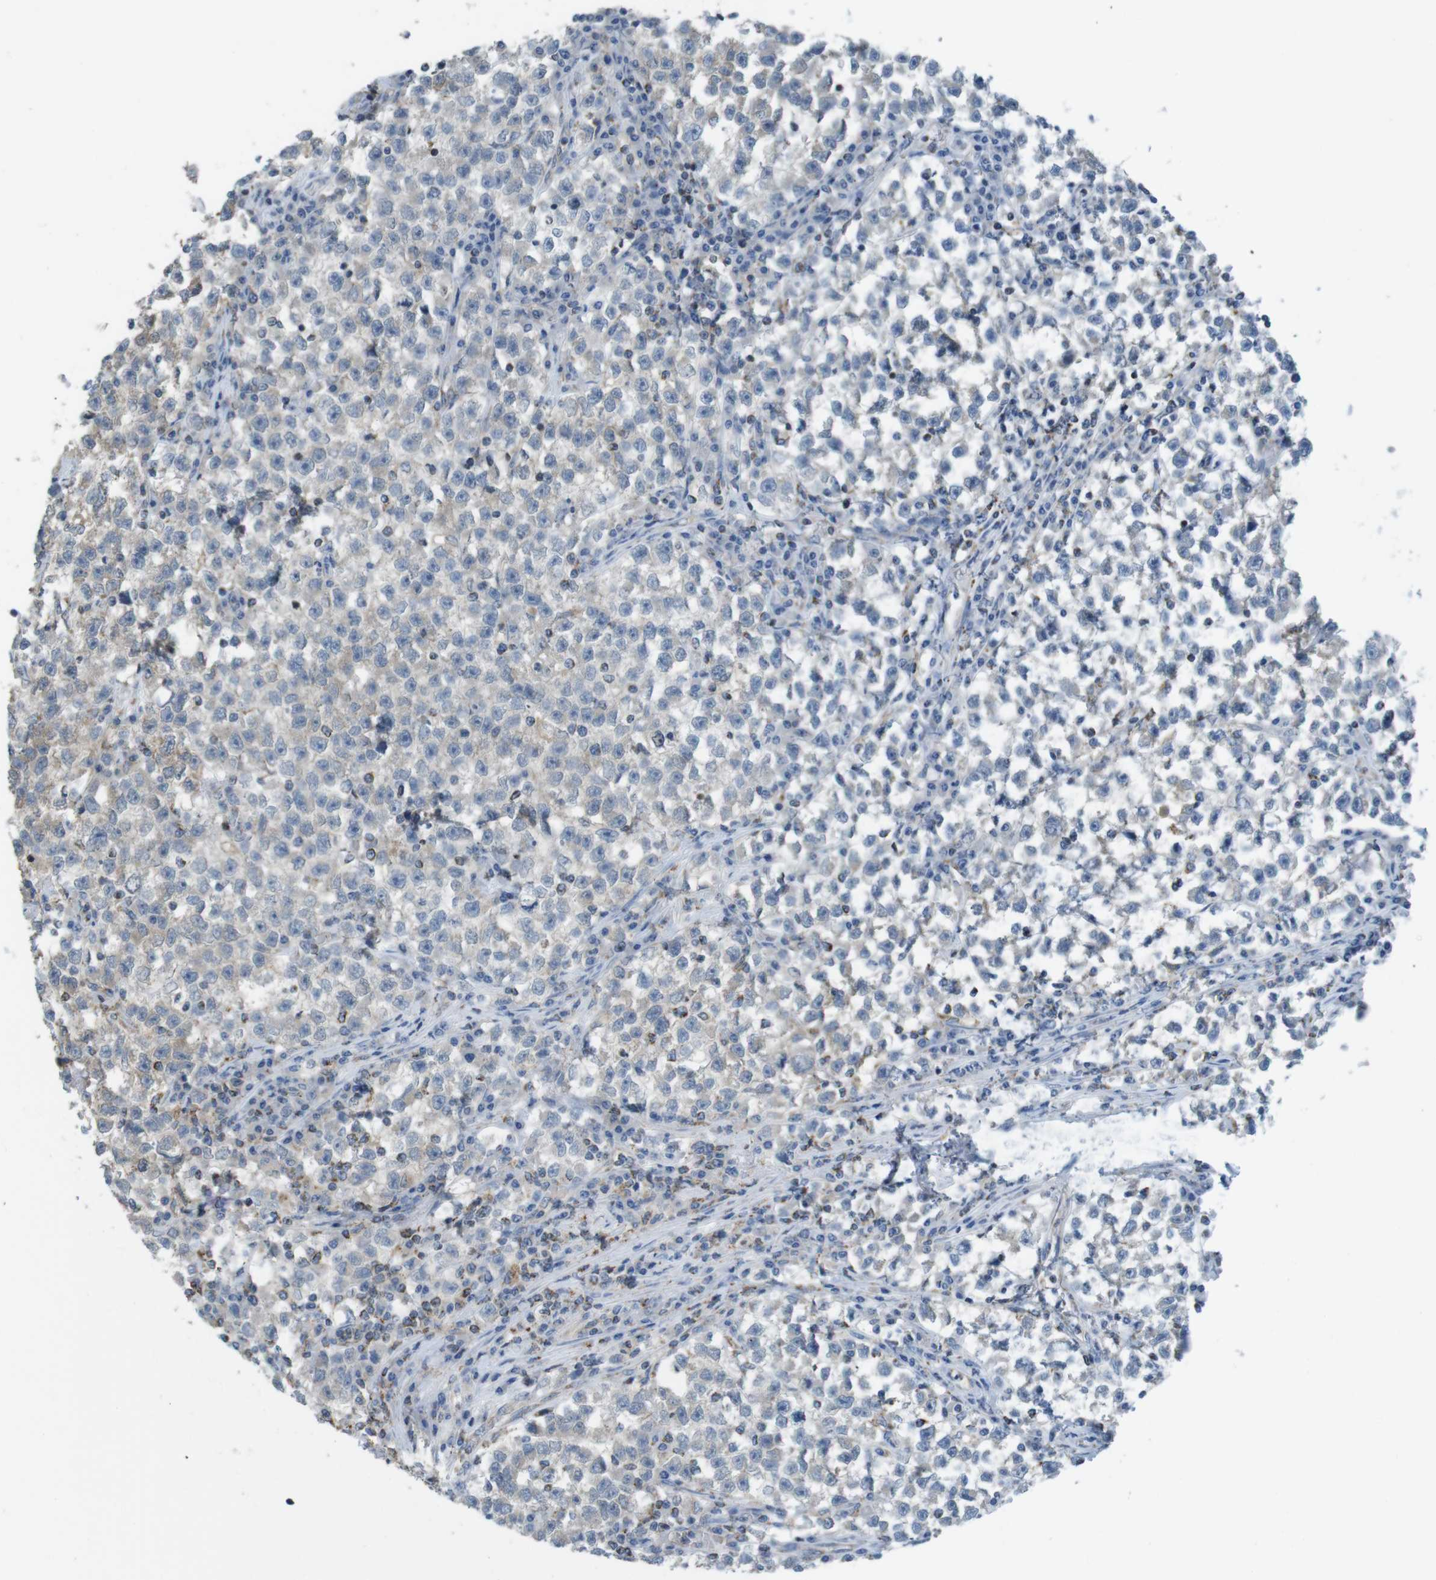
{"staining": {"intensity": "negative", "quantity": "none", "location": "none"}, "tissue": "testis cancer", "cell_type": "Tumor cells", "image_type": "cancer", "snomed": [{"axis": "morphology", "description": "Seminoma, NOS"}, {"axis": "topography", "description": "Testis"}], "caption": "Immunohistochemical staining of testis cancer (seminoma) displays no significant staining in tumor cells. (Immunohistochemistry, brightfield microscopy, high magnification).", "gene": "GRIK2", "patient": {"sex": "male", "age": 22}}